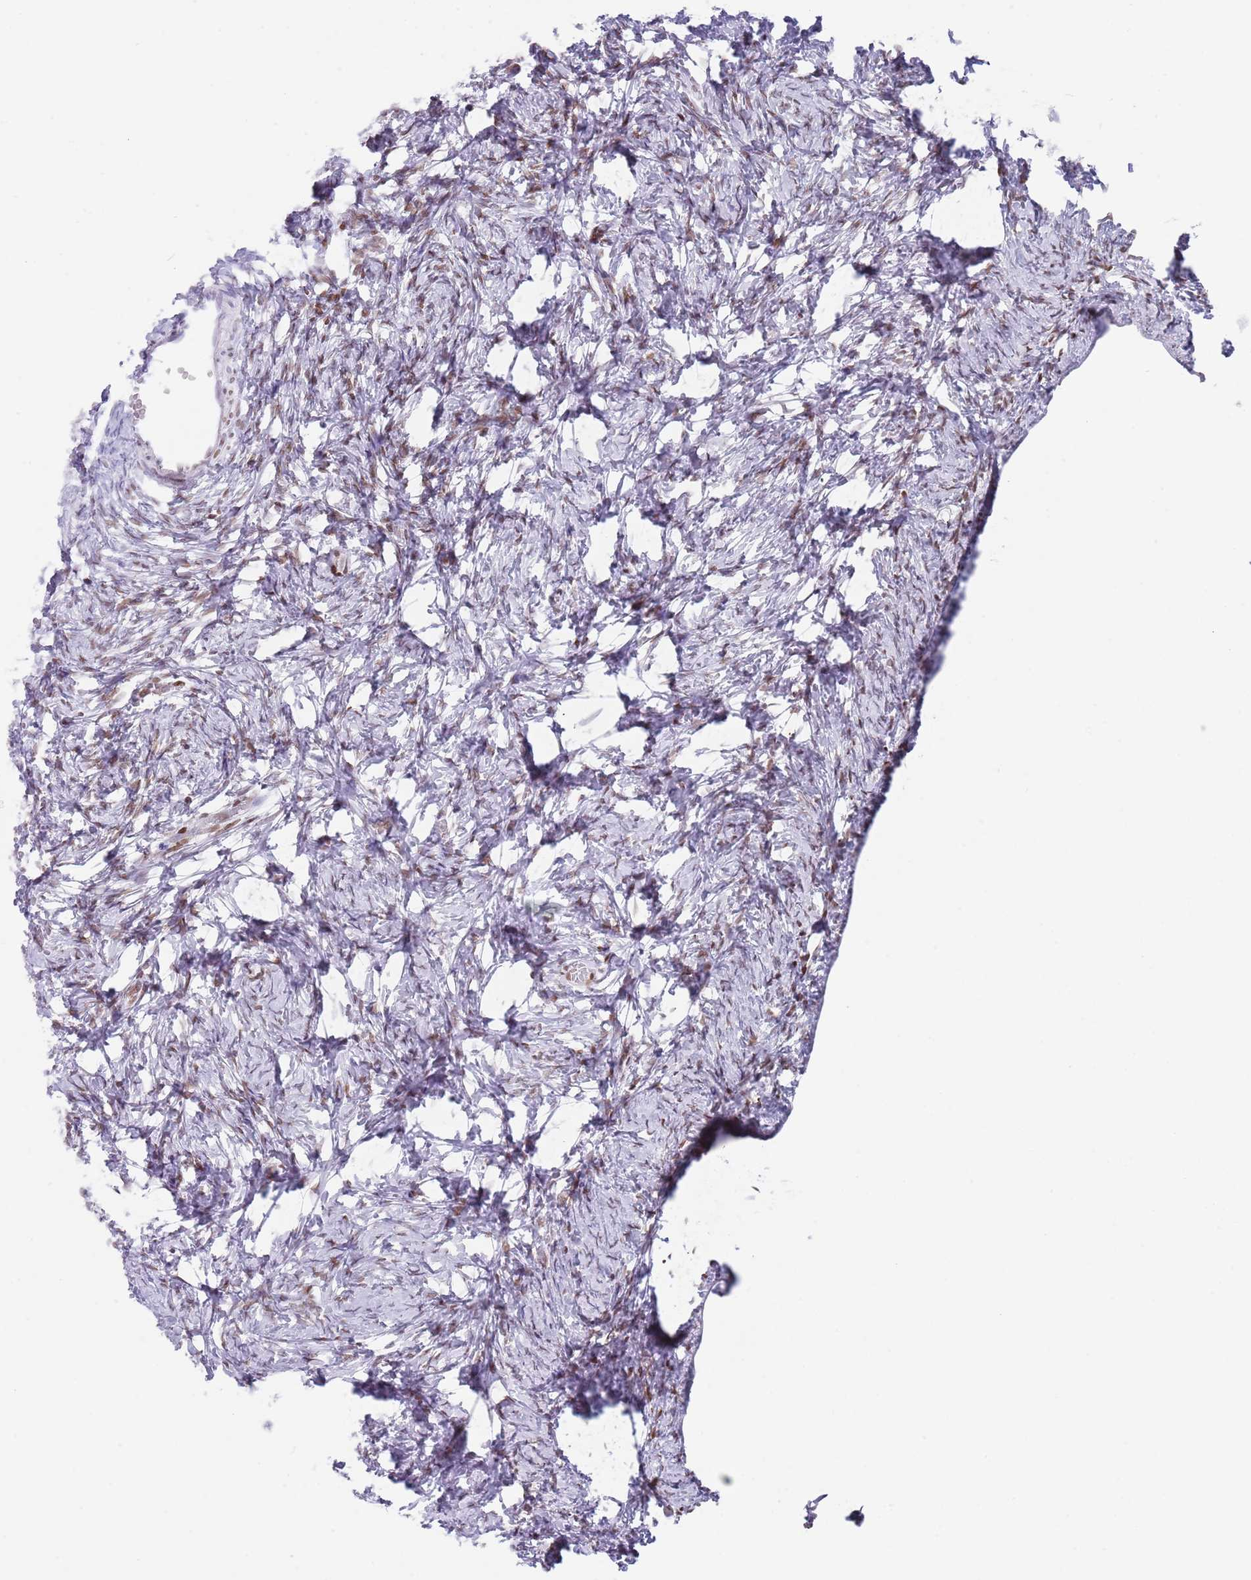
{"staining": {"intensity": "moderate", "quantity": "25%-75%", "location": "nuclear"}, "tissue": "ovary", "cell_type": "Ovarian stroma cells", "image_type": "normal", "snomed": [{"axis": "morphology", "description": "Adenocarcinoma, NOS"}, {"axis": "topography", "description": "Endometrium"}], "caption": "High-magnification brightfield microscopy of unremarkable ovary stained with DAB (3,3'-diaminobenzidine) (brown) and counterstained with hematoxylin (blue). ovarian stroma cells exhibit moderate nuclear staining is present in approximately25%-75% of cells. (IHC, brightfield microscopy, high magnification).", "gene": "ENSG00000285547", "patient": {"sex": "female", "age": 32}}